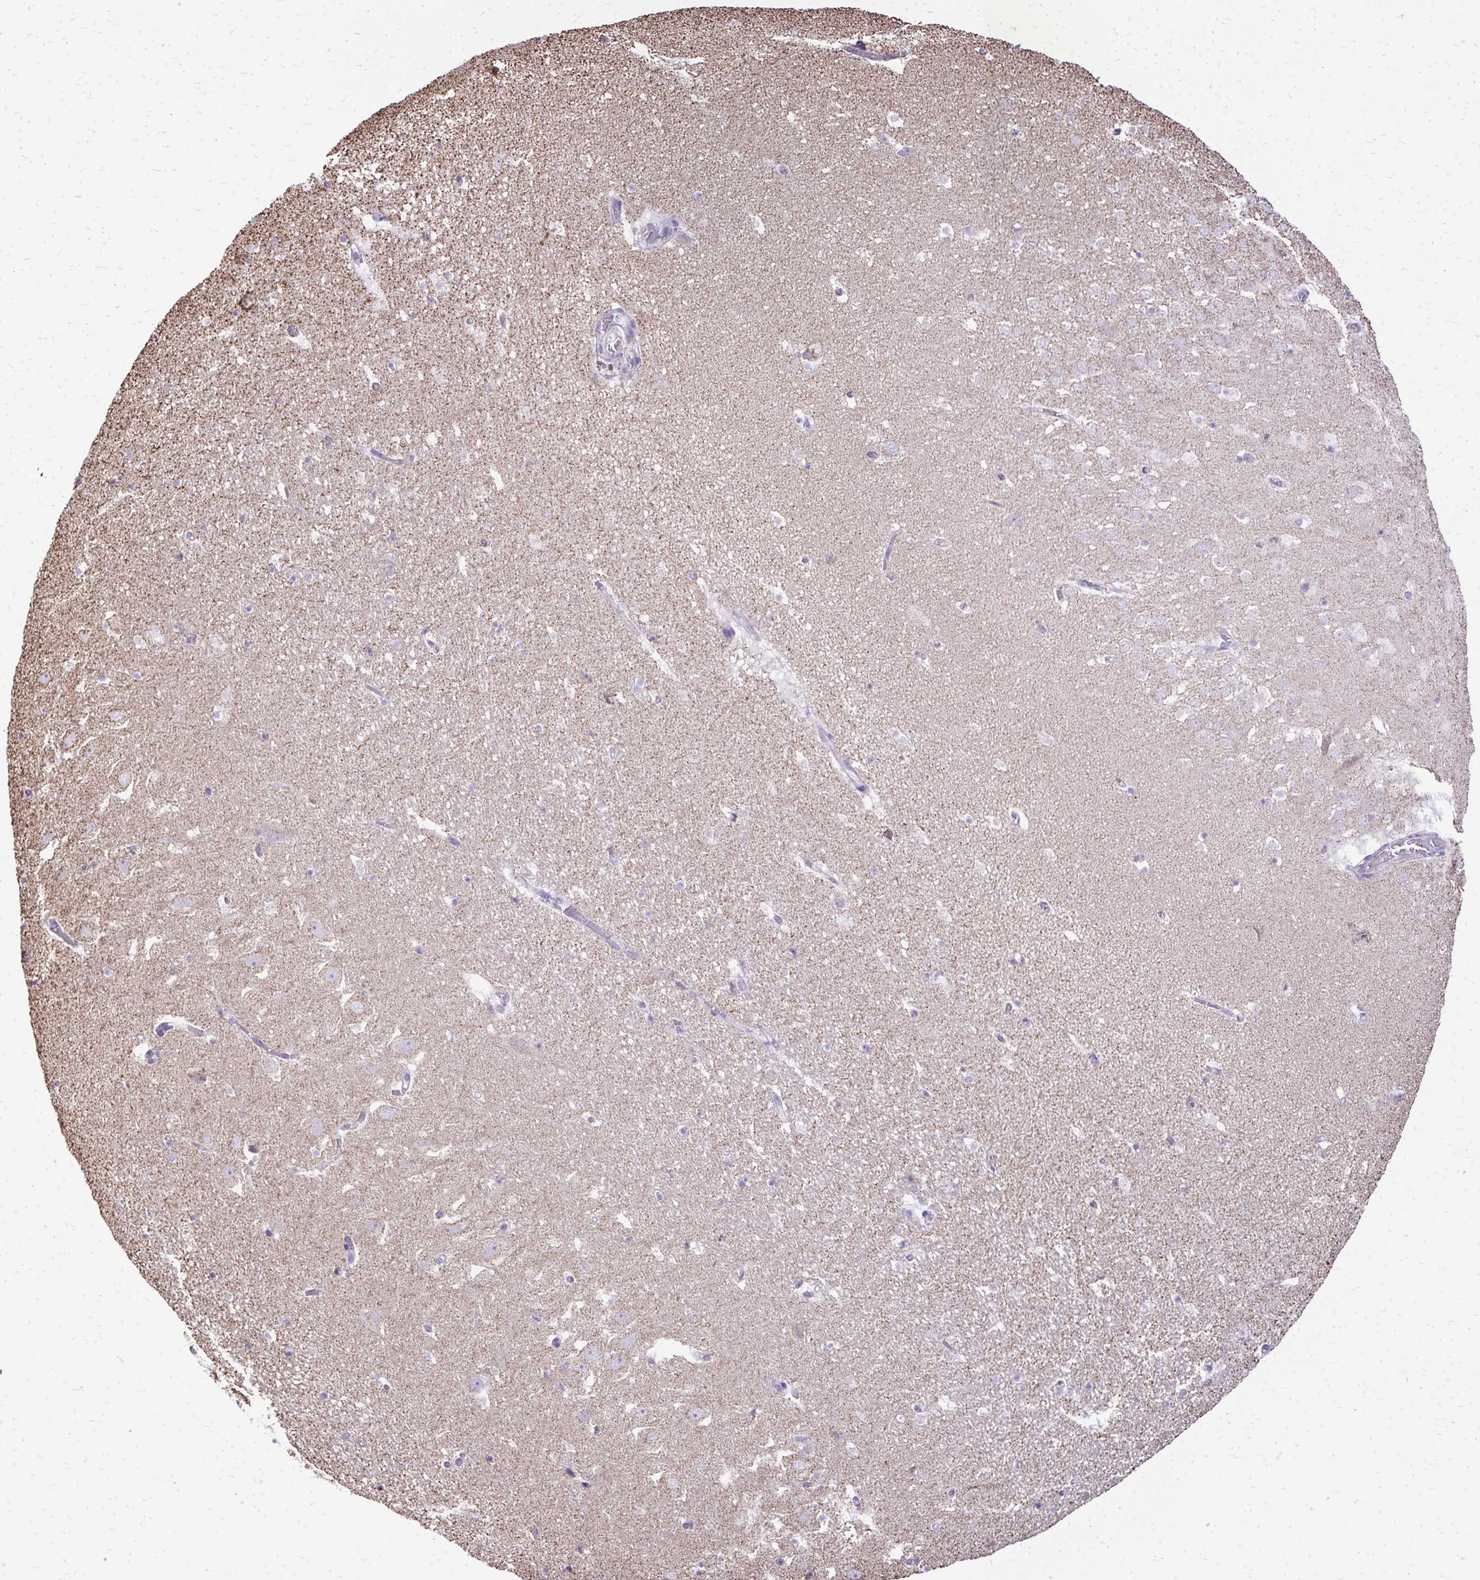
{"staining": {"intensity": "weak", "quantity": "25%-75%", "location": "cytoplasmic/membranous"}, "tissue": "hippocampus", "cell_type": "Glial cells", "image_type": "normal", "snomed": [{"axis": "morphology", "description": "Normal tissue, NOS"}, {"axis": "topography", "description": "Hippocampus"}], "caption": "A photomicrograph showing weak cytoplasmic/membranous expression in about 25%-75% of glial cells in unremarkable hippocampus, as visualized by brown immunohistochemical staining.", "gene": "MPZL2", "patient": {"sex": "female", "age": 42}}